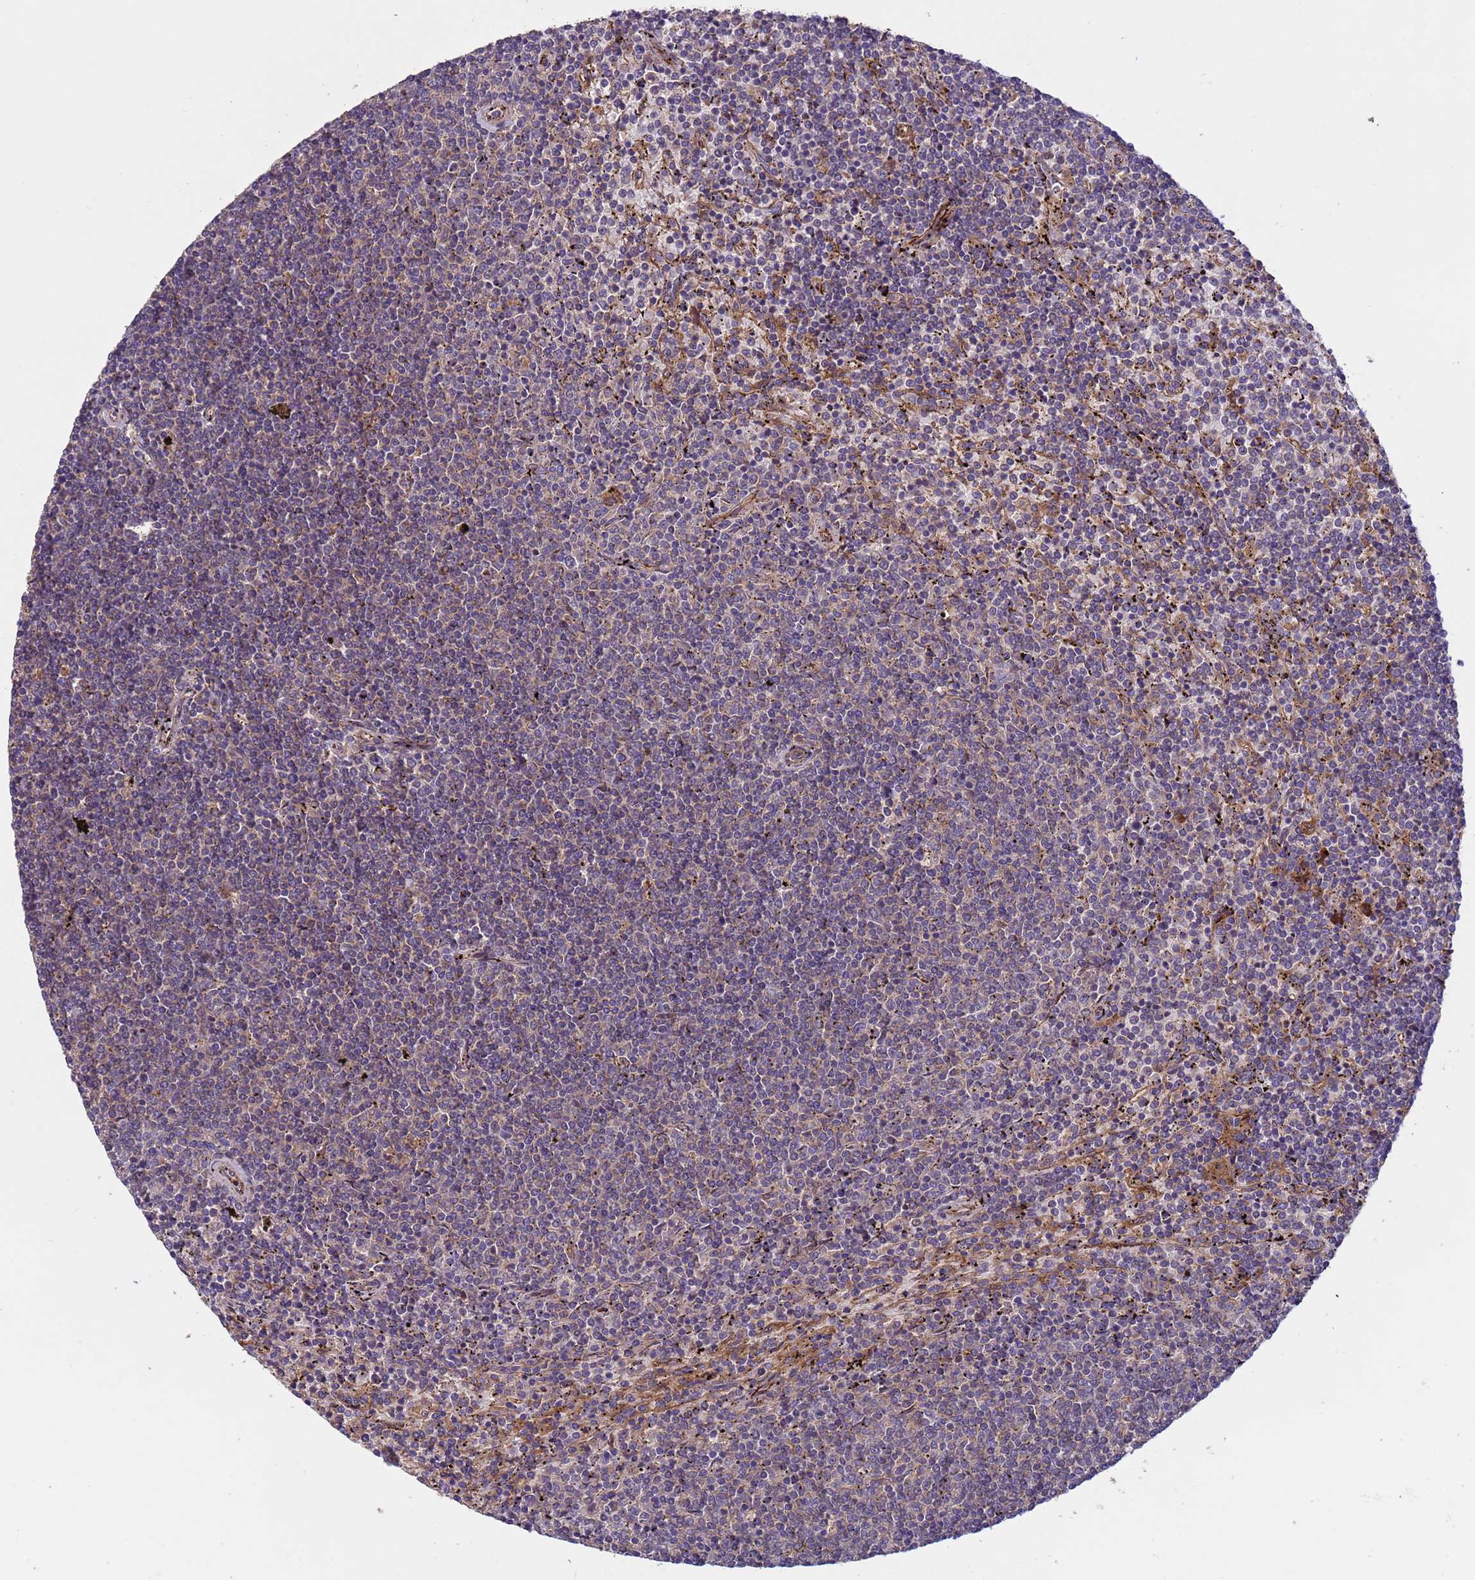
{"staining": {"intensity": "weak", "quantity": "<25%", "location": "cytoplasmic/membranous"}, "tissue": "lymphoma", "cell_type": "Tumor cells", "image_type": "cancer", "snomed": [{"axis": "morphology", "description": "Malignant lymphoma, non-Hodgkin's type, Low grade"}, {"axis": "topography", "description": "Spleen"}], "caption": "IHC of lymphoma demonstrates no staining in tumor cells.", "gene": "RAB10", "patient": {"sex": "female", "age": 50}}